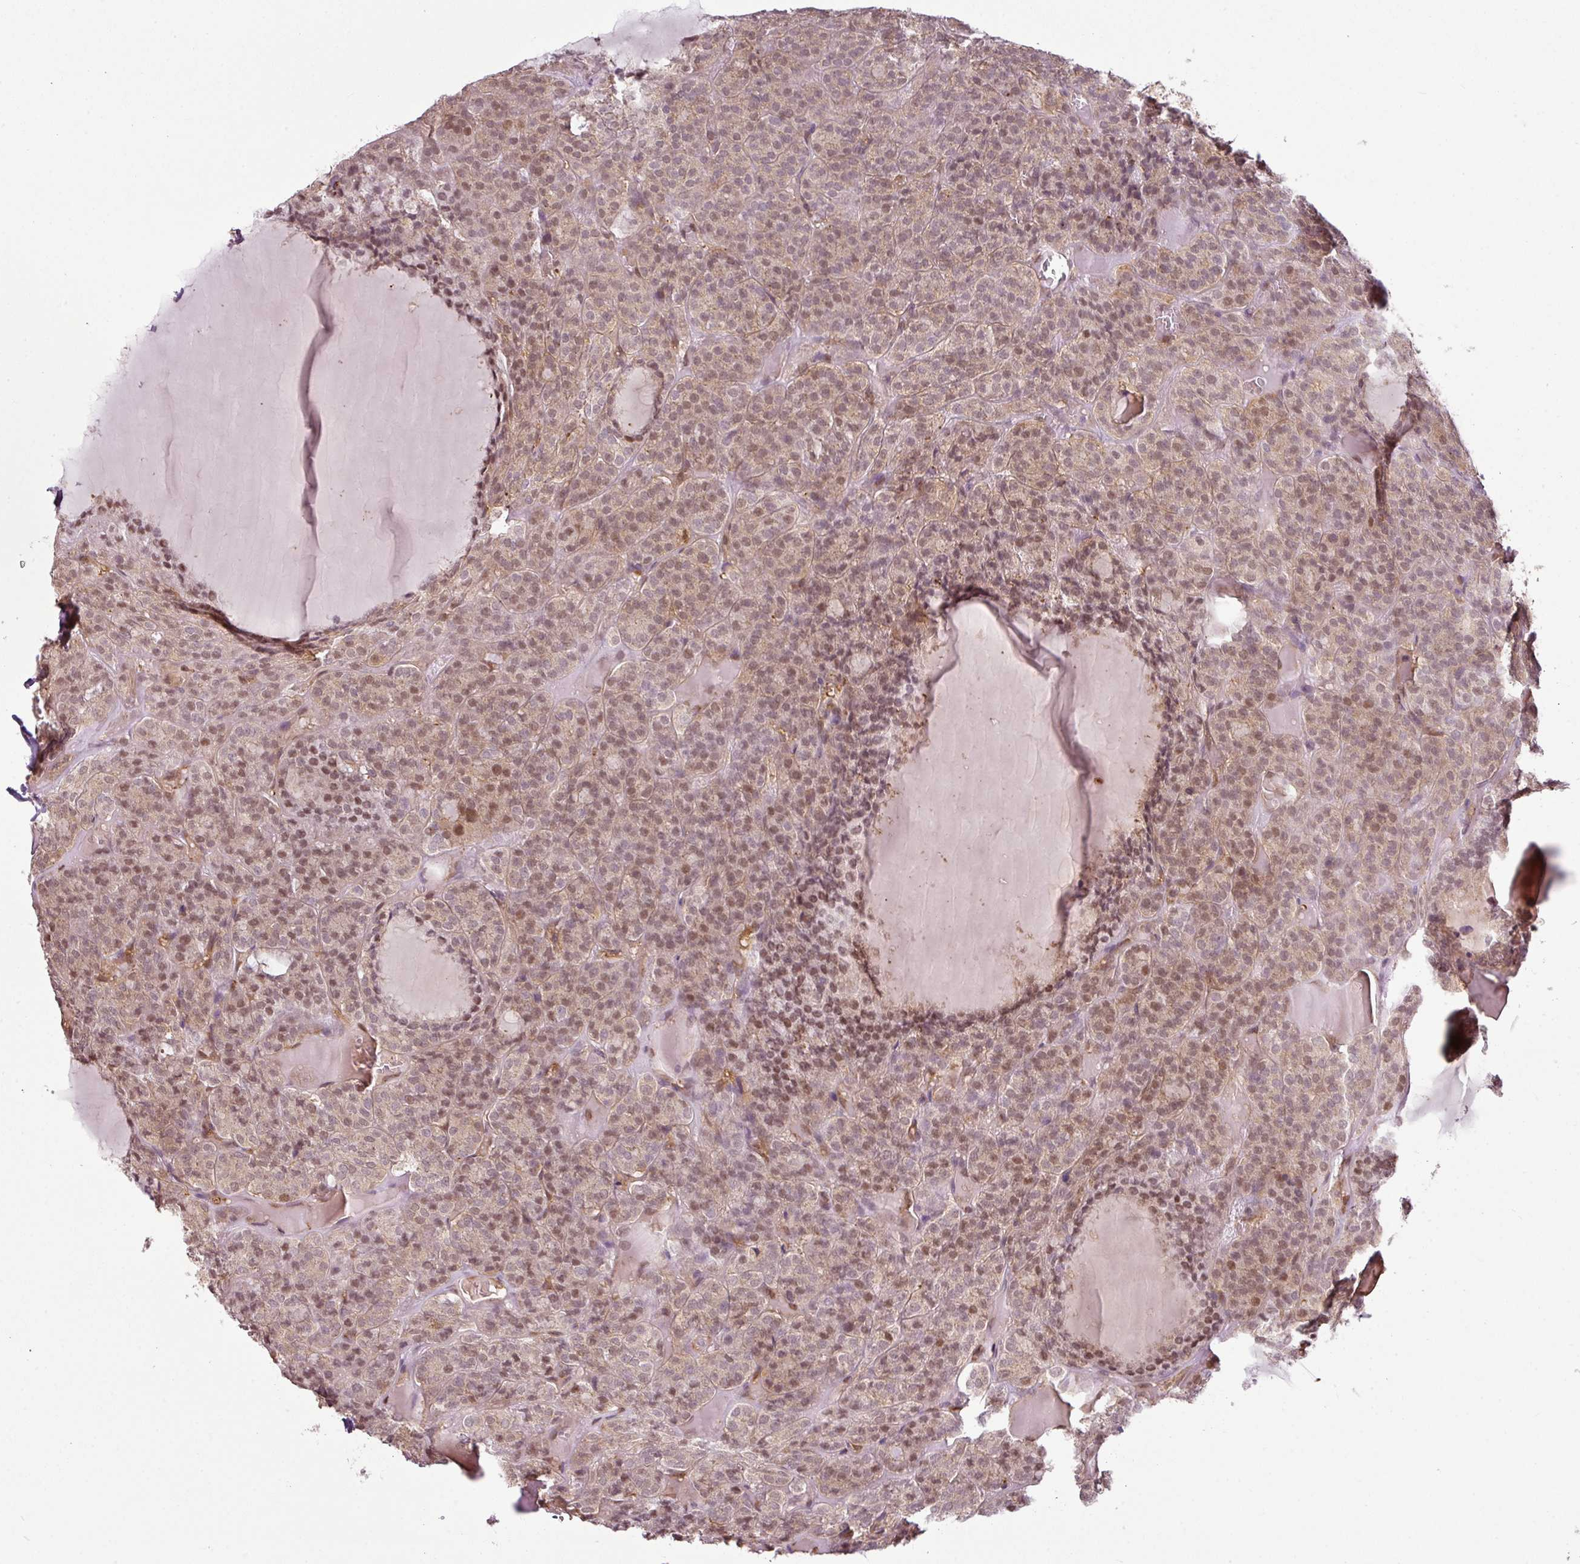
{"staining": {"intensity": "weak", "quantity": "25%-75%", "location": "nuclear"}, "tissue": "thyroid cancer", "cell_type": "Tumor cells", "image_type": "cancer", "snomed": [{"axis": "morphology", "description": "Follicular adenoma carcinoma, NOS"}, {"axis": "topography", "description": "Thyroid gland"}], "caption": "This photomicrograph demonstrates IHC staining of follicular adenoma carcinoma (thyroid), with low weak nuclear expression in approximately 25%-75% of tumor cells.", "gene": "ANKRD18A", "patient": {"sex": "female", "age": 63}}